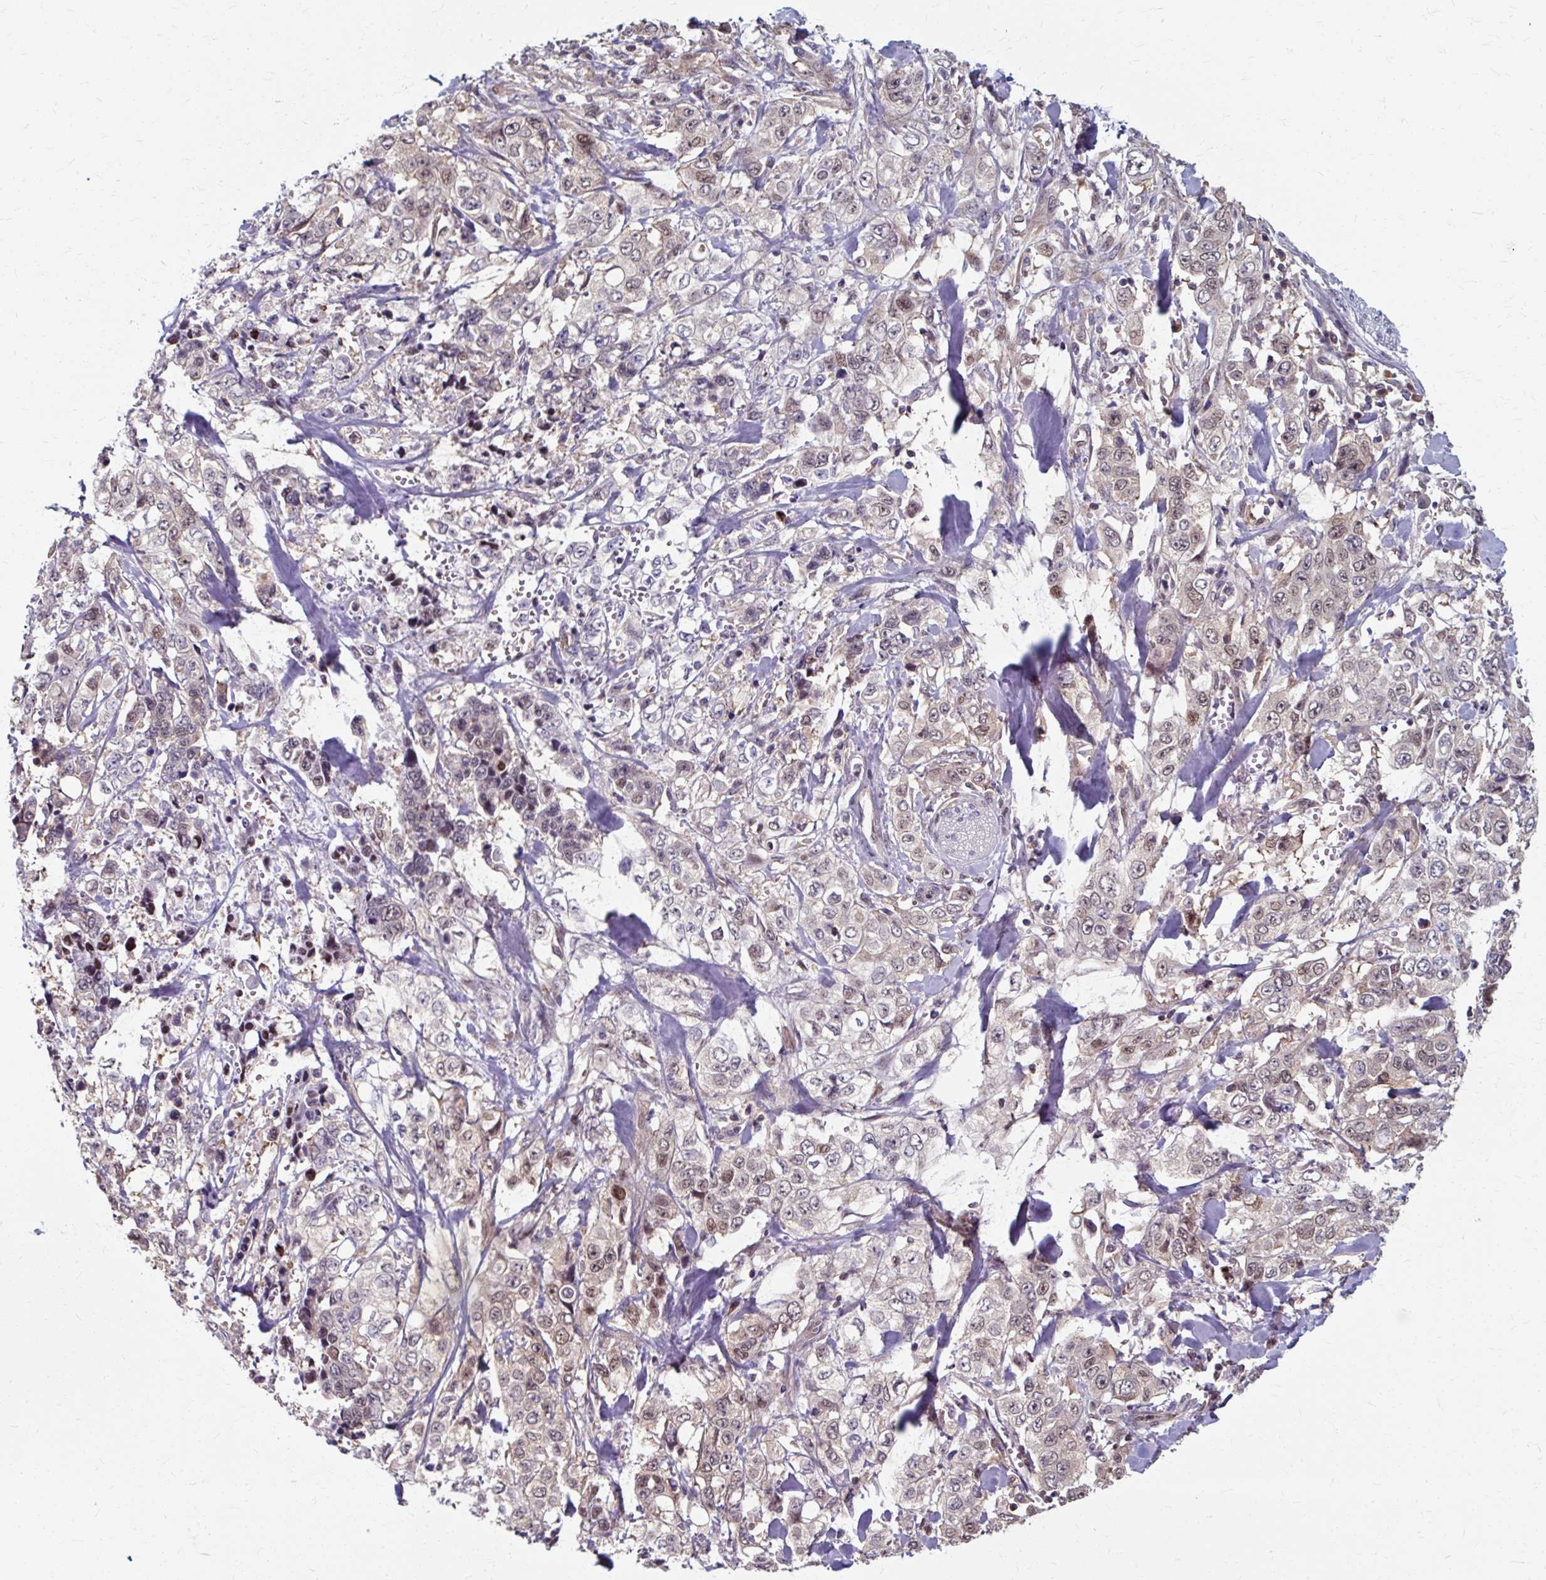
{"staining": {"intensity": "weak", "quantity": "<25%", "location": "nuclear"}, "tissue": "stomach cancer", "cell_type": "Tumor cells", "image_type": "cancer", "snomed": [{"axis": "morphology", "description": "Adenocarcinoma, NOS"}, {"axis": "topography", "description": "Stomach, upper"}], "caption": "Protein analysis of stomach cancer displays no significant staining in tumor cells.", "gene": "ZNF555", "patient": {"sex": "male", "age": 62}}